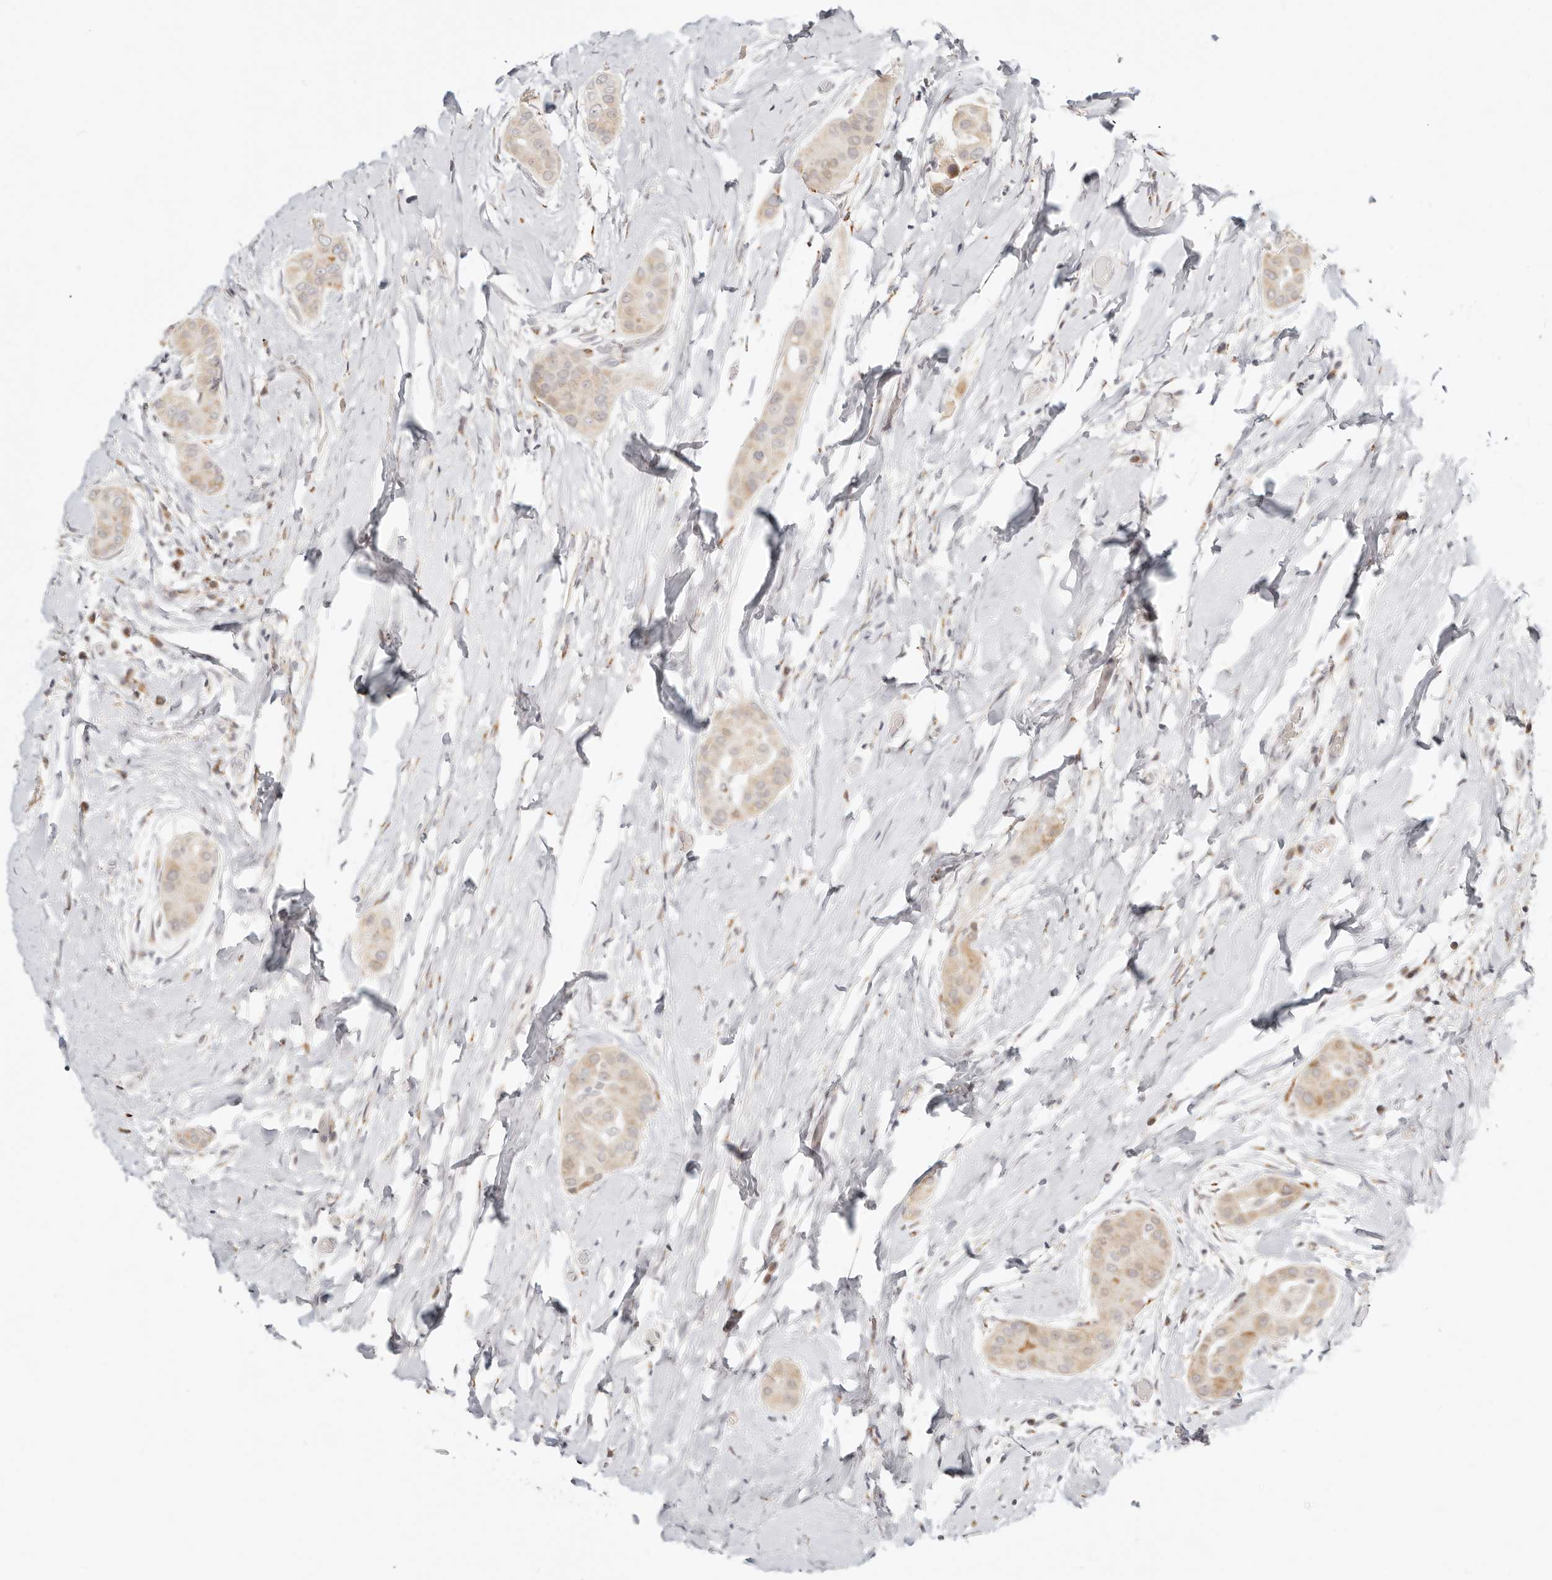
{"staining": {"intensity": "moderate", "quantity": "25%-75%", "location": "cytoplasmic/membranous"}, "tissue": "thyroid cancer", "cell_type": "Tumor cells", "image_type": "cancer", "snomed": [{"axis": "morphology", "description": "Papillary adenocarcinoma, NOS"}, {"axis": "topography", "description": "Thyroid gland"}], "caption": "An immunohistochemistry (IHC) micrograph of tumor tissue is shown. Protein staining in brown labels moderate cytoplasmic/membranous positivity in thyroid papillary adenocarcinoma within tumor cells.", "gene": "FAM20B", "patient": {"sex": "male", "age": 33}}